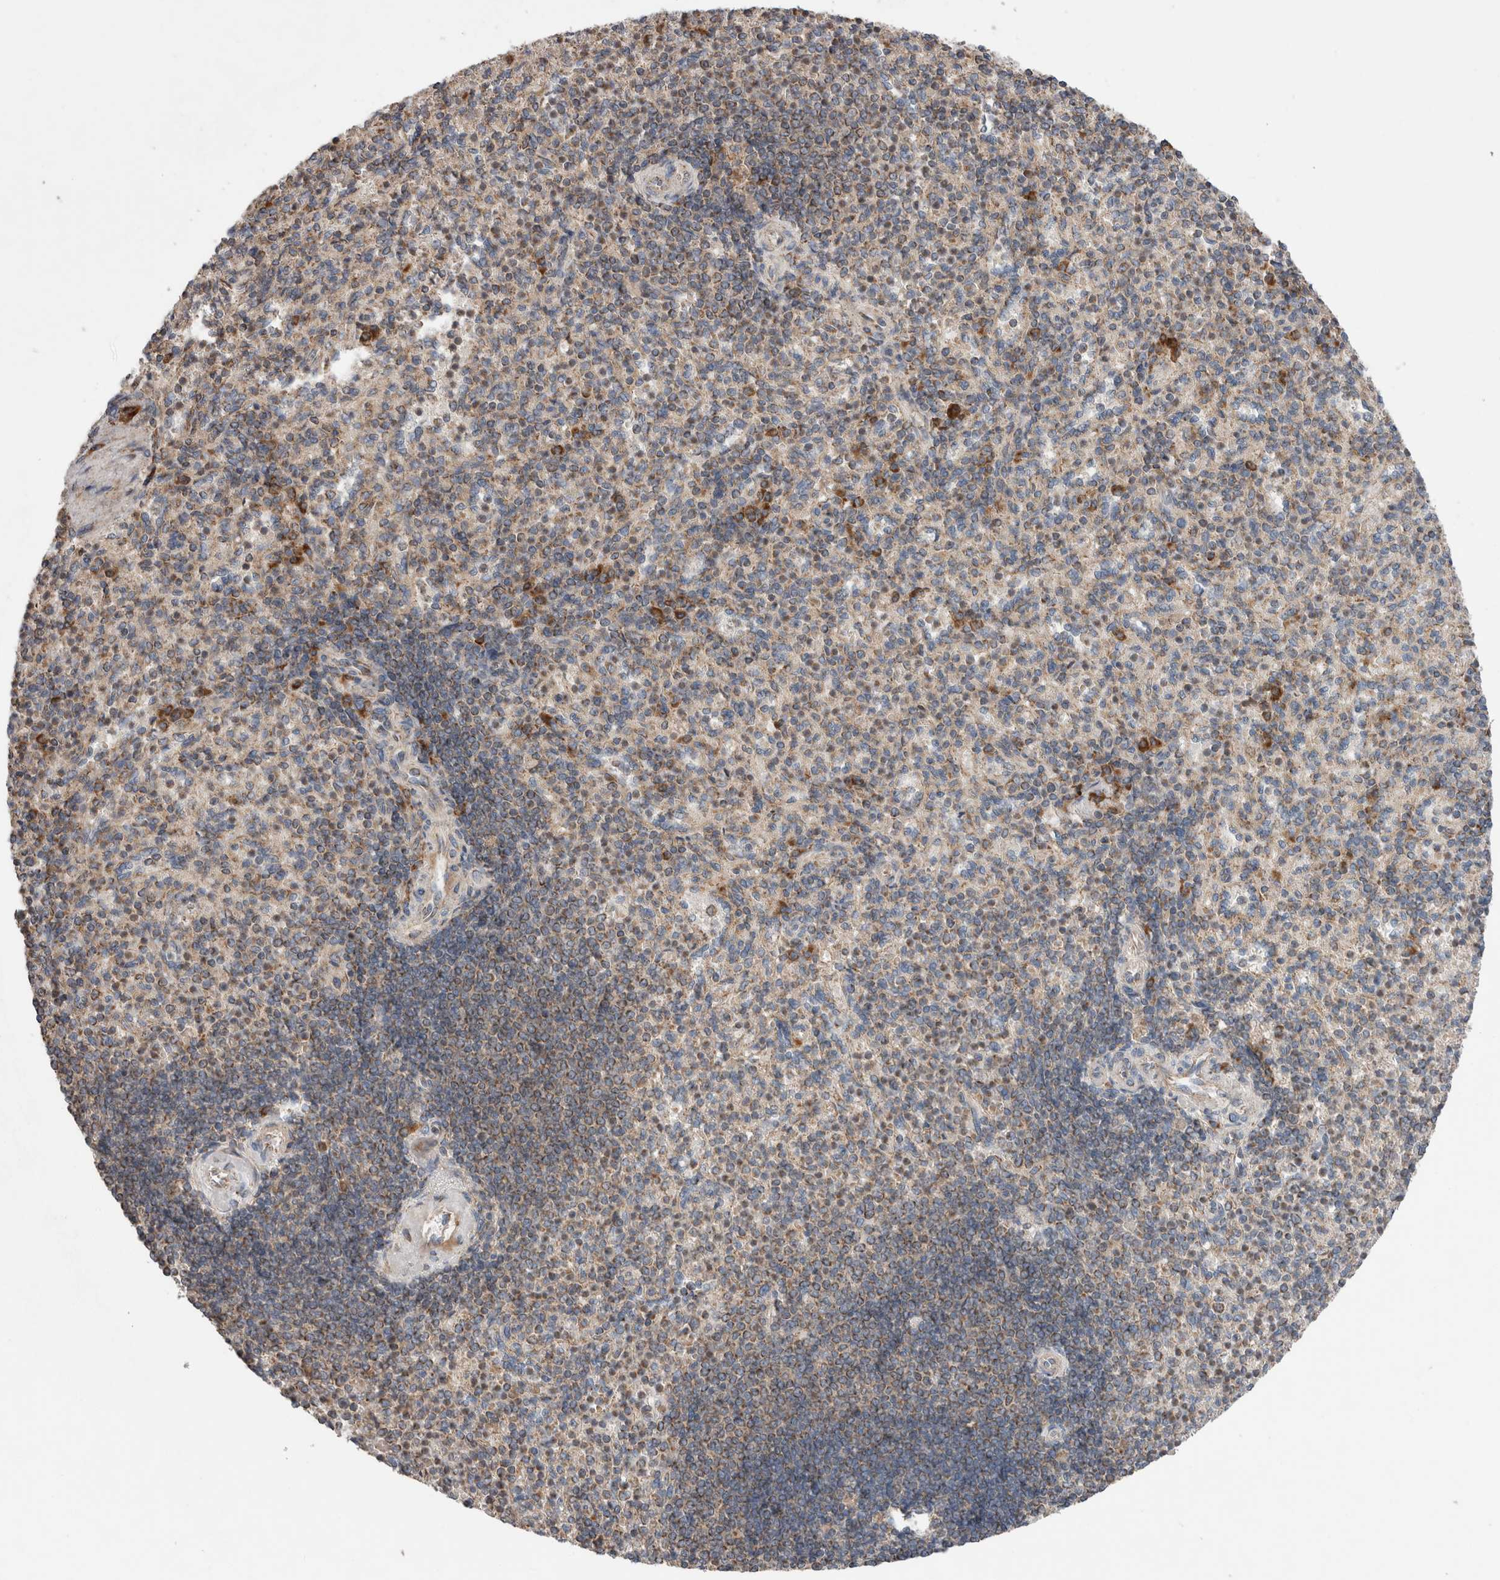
{"staining": {"intensity": "strong", "quantity": "<25%", "location": "cytoplasmic/membranous"}, "tissue": "spleen", "cell_type": "Cells in red pulp", "image_type": "normal", "snomed": [{"axis": "morphology", "description": "Normal tissue, NOS"}, {"axis": "topography", "description": "Spleen"}], "caption": "Spleen stained with IHC reveals strong cytoplasmic/membranous expression in approximately <25% of cells in red pulp.", "gene": "KIF21B", "patient": {"sex": "female", "age": 74}}